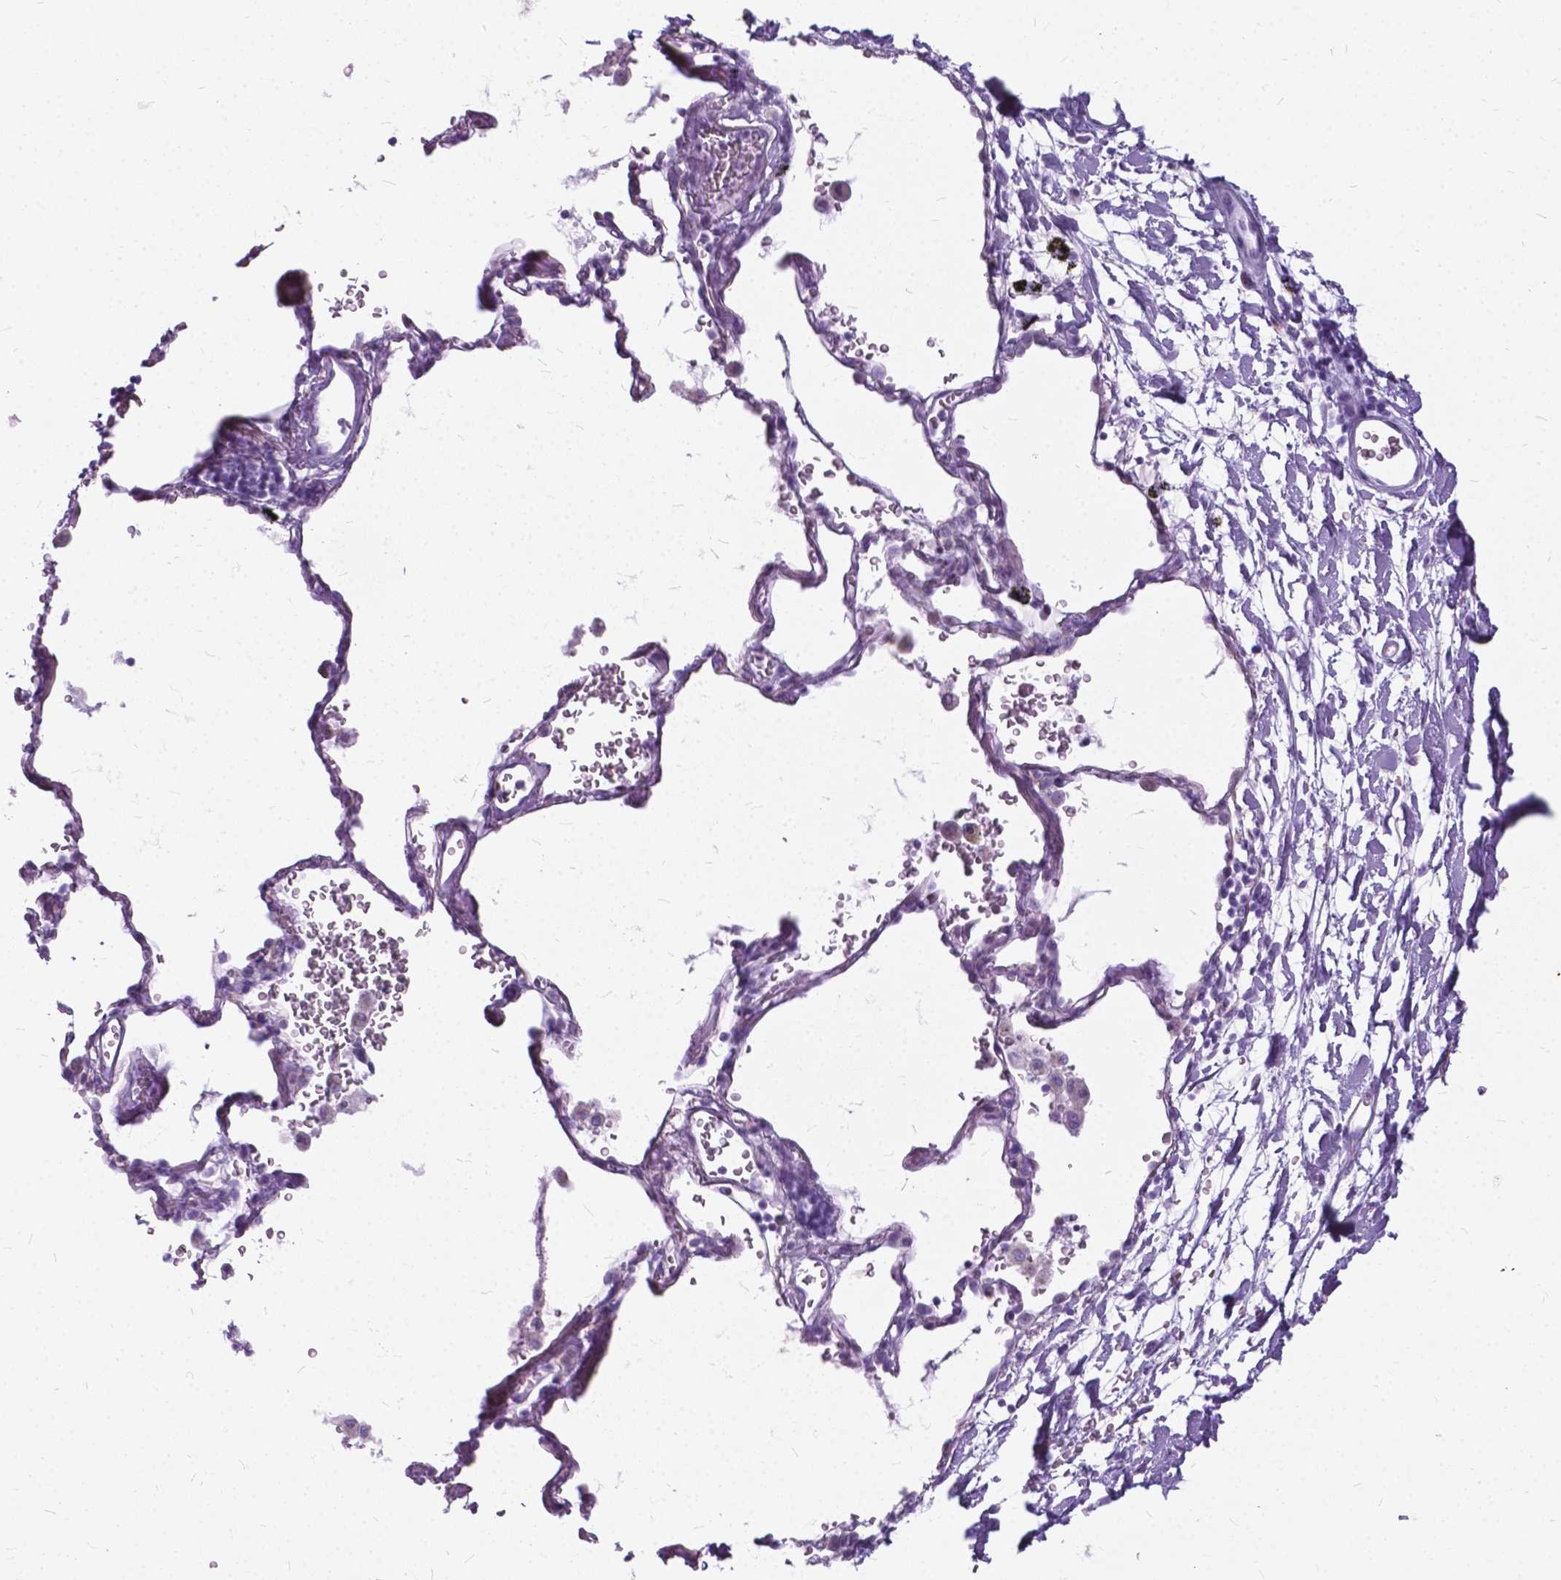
{"staining": {"intensity": "negative", "quantity": "none", "location": "none"}, "tissue": "adipose tissue", "cell_type": "Adipocytes", "image_type": "normal", "snomed": [{"axis": "morphology", "description": "Normal tissue, NOS"}, {"axis": "topography", "description": "Cartilage tissue"}, {"axis": "topography", "description": "Bronchus"}], "caption": "An image of human adipose tissue is negative for staining in adipocytes. (DAB (3,3'-diaminobenzidine) IHC with hematoxylin counter stain).", "gene": "BSND", "patient": {"sex": "male", "age": 58}}